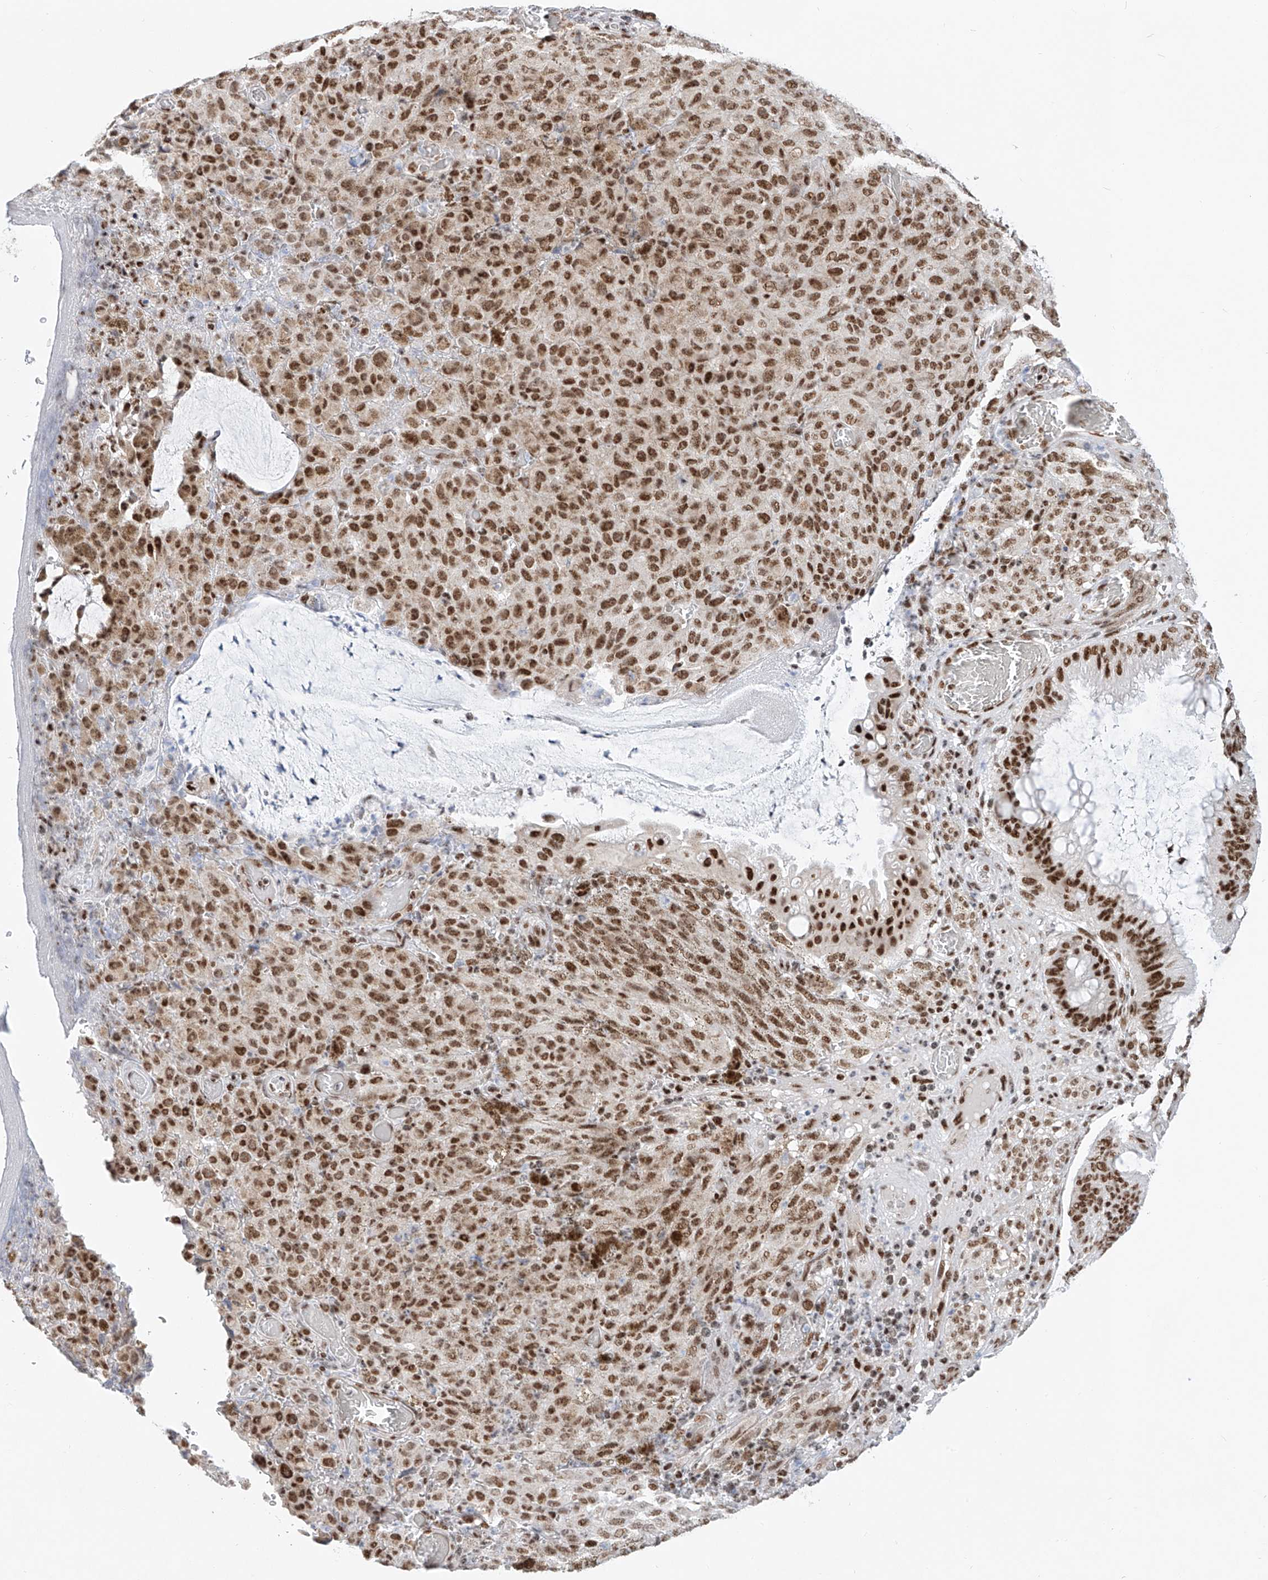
{"staining": {"intensity": "moderate", "quantity": ">75%", "location": "nuclear"}, "tissue": "melanoma", "cell_type": "Tumor cells", "image_type": "cancer", "snomed": [{"axis": "morphology", "description": "Malignant melanoma, NOS"}, {"axis": "topography", "description": "Rectum"}], "caption": "A photomicrograph showing moderate nuclear expression in approximately >75% of tumor cells in malignant melanoma, as visualized by brown immunohistochemical staining.", "gene": "TAF4", "patient": {"sex": "female", "age": 81}}